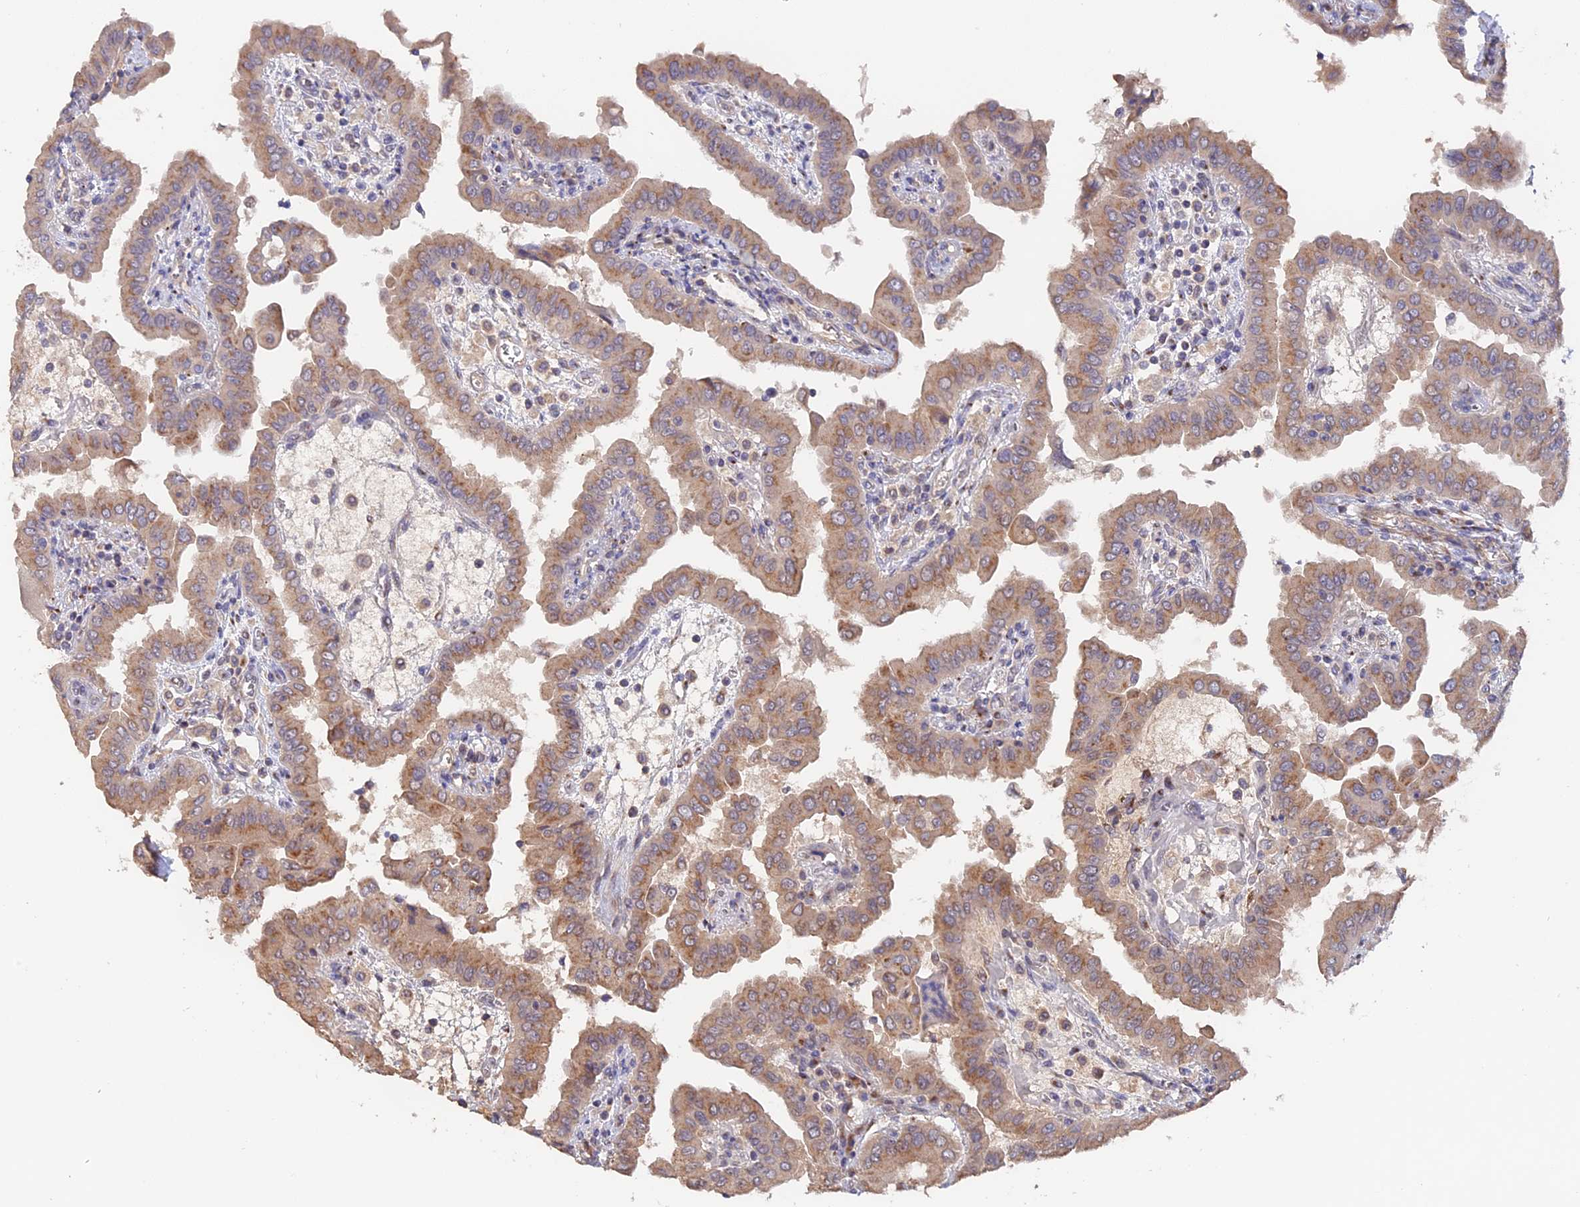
{"staining": {"intensity": "moderate", "quantity": ">75%", "location": "cytoplasmic/membranous"}, "tissue": "thyroid cancer", "cell_type": "Tumor cells", "image_type": "cancer", "snomed": [{"axis": "morphology", "description": "Papillary adenocarcinoma, NOS"}, {"axis": "topography", "description": "Thyroid gland"}], "caption": "Brown immunohistochemical staining in human thyroid cancer reveals moderate cytoplasmic/membranous staining in about >75% of tumor cells.", "gene": "TANGO6", "patient": {"sex": "male", "age": 33}}